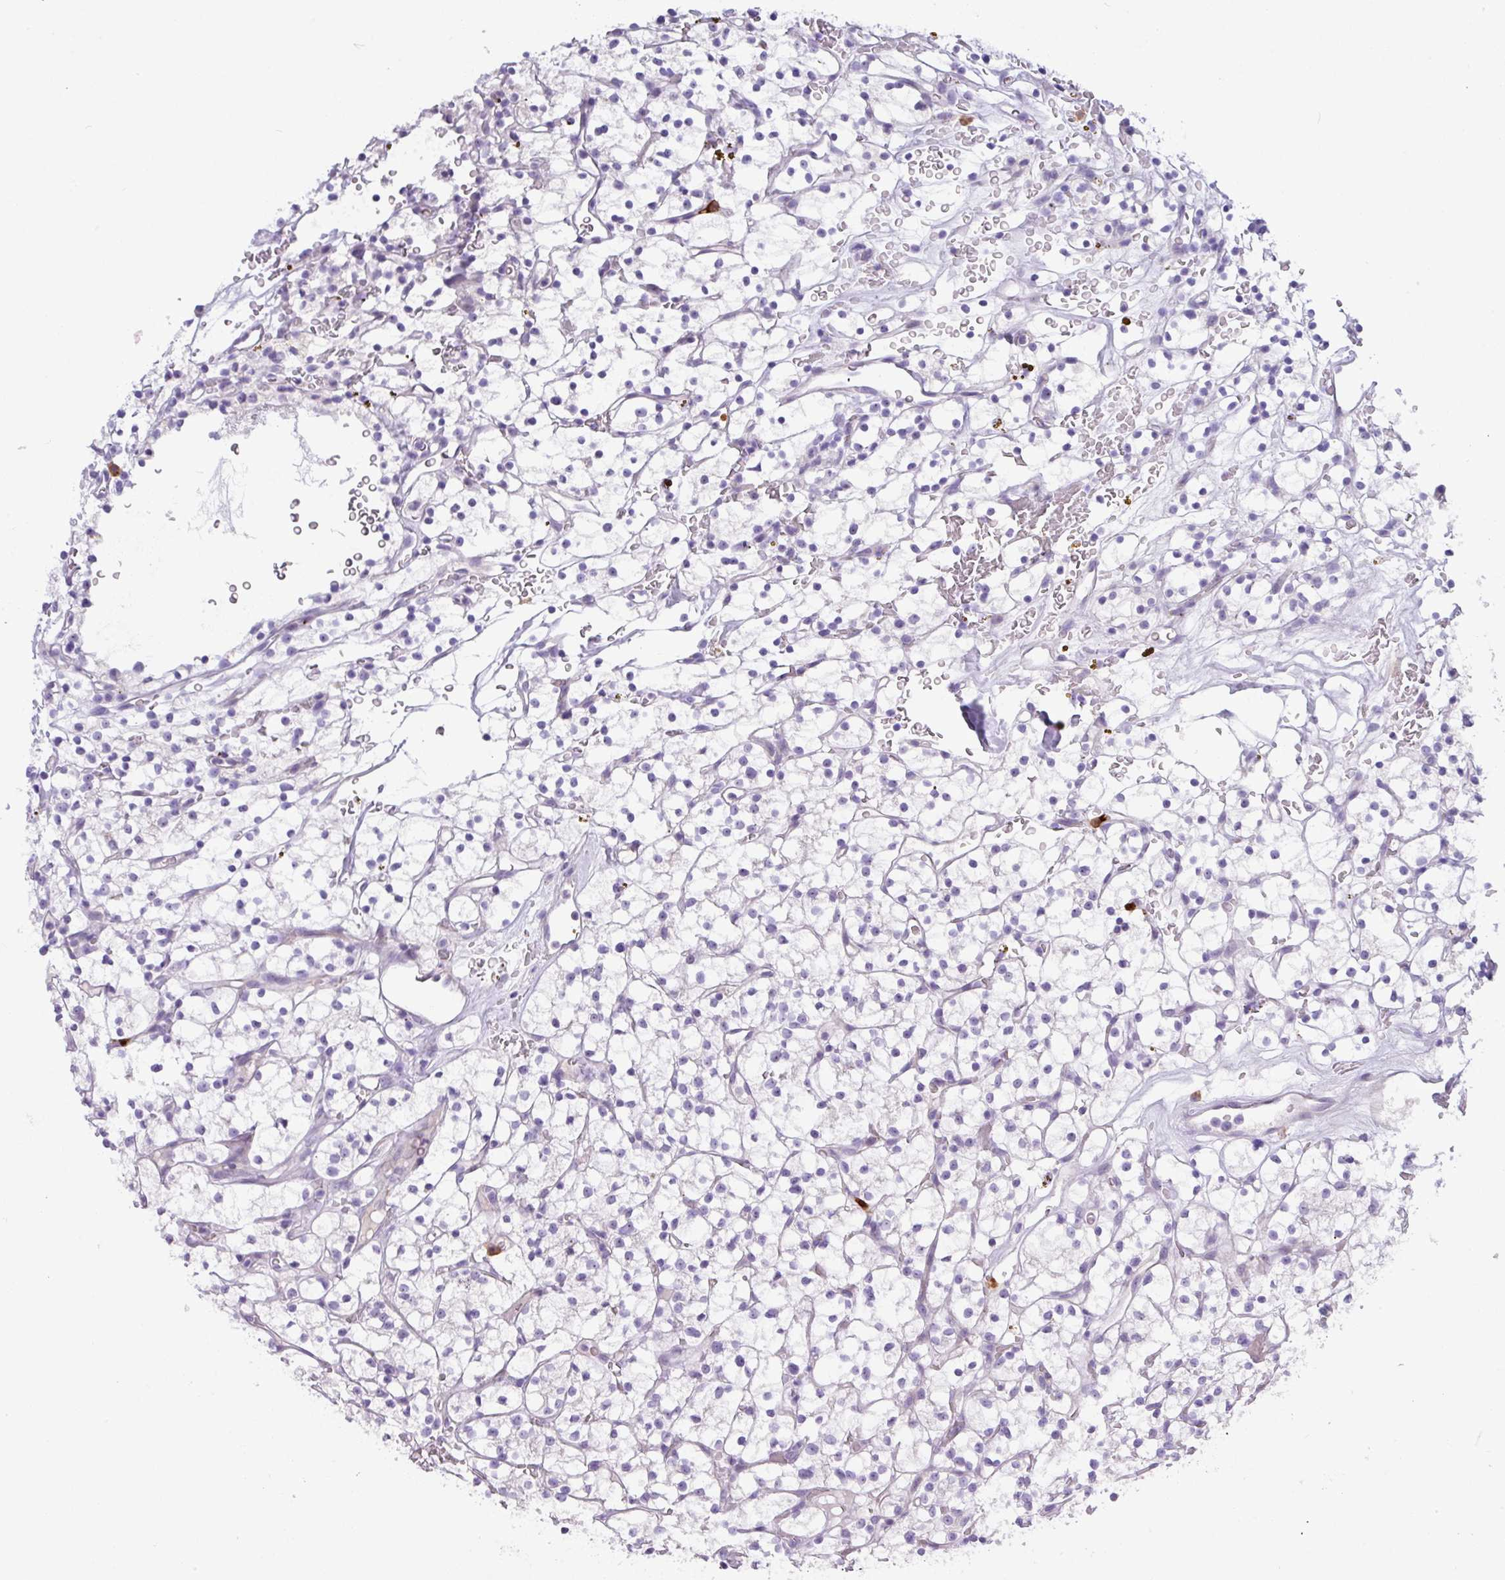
{"staining": {"intensity": "negative", "quantity": "none", "location": "none"}, "tissue": "renal cancer", "cell_type": "Tumor cells", "image_type": "cancer", "snomed": [{"axis": "morphology", "description": "Adenocarcinoma, NOS"}, {"axis": "topography", "description": "Kidney"}], "caption": "A high-resolution histopathology image shows IHC staining of adenocarcinoma (renal), which displays no significant positivity in tumor cells.", "gene": "MRM2", "patient": {"sex": "female", "age": 64}}